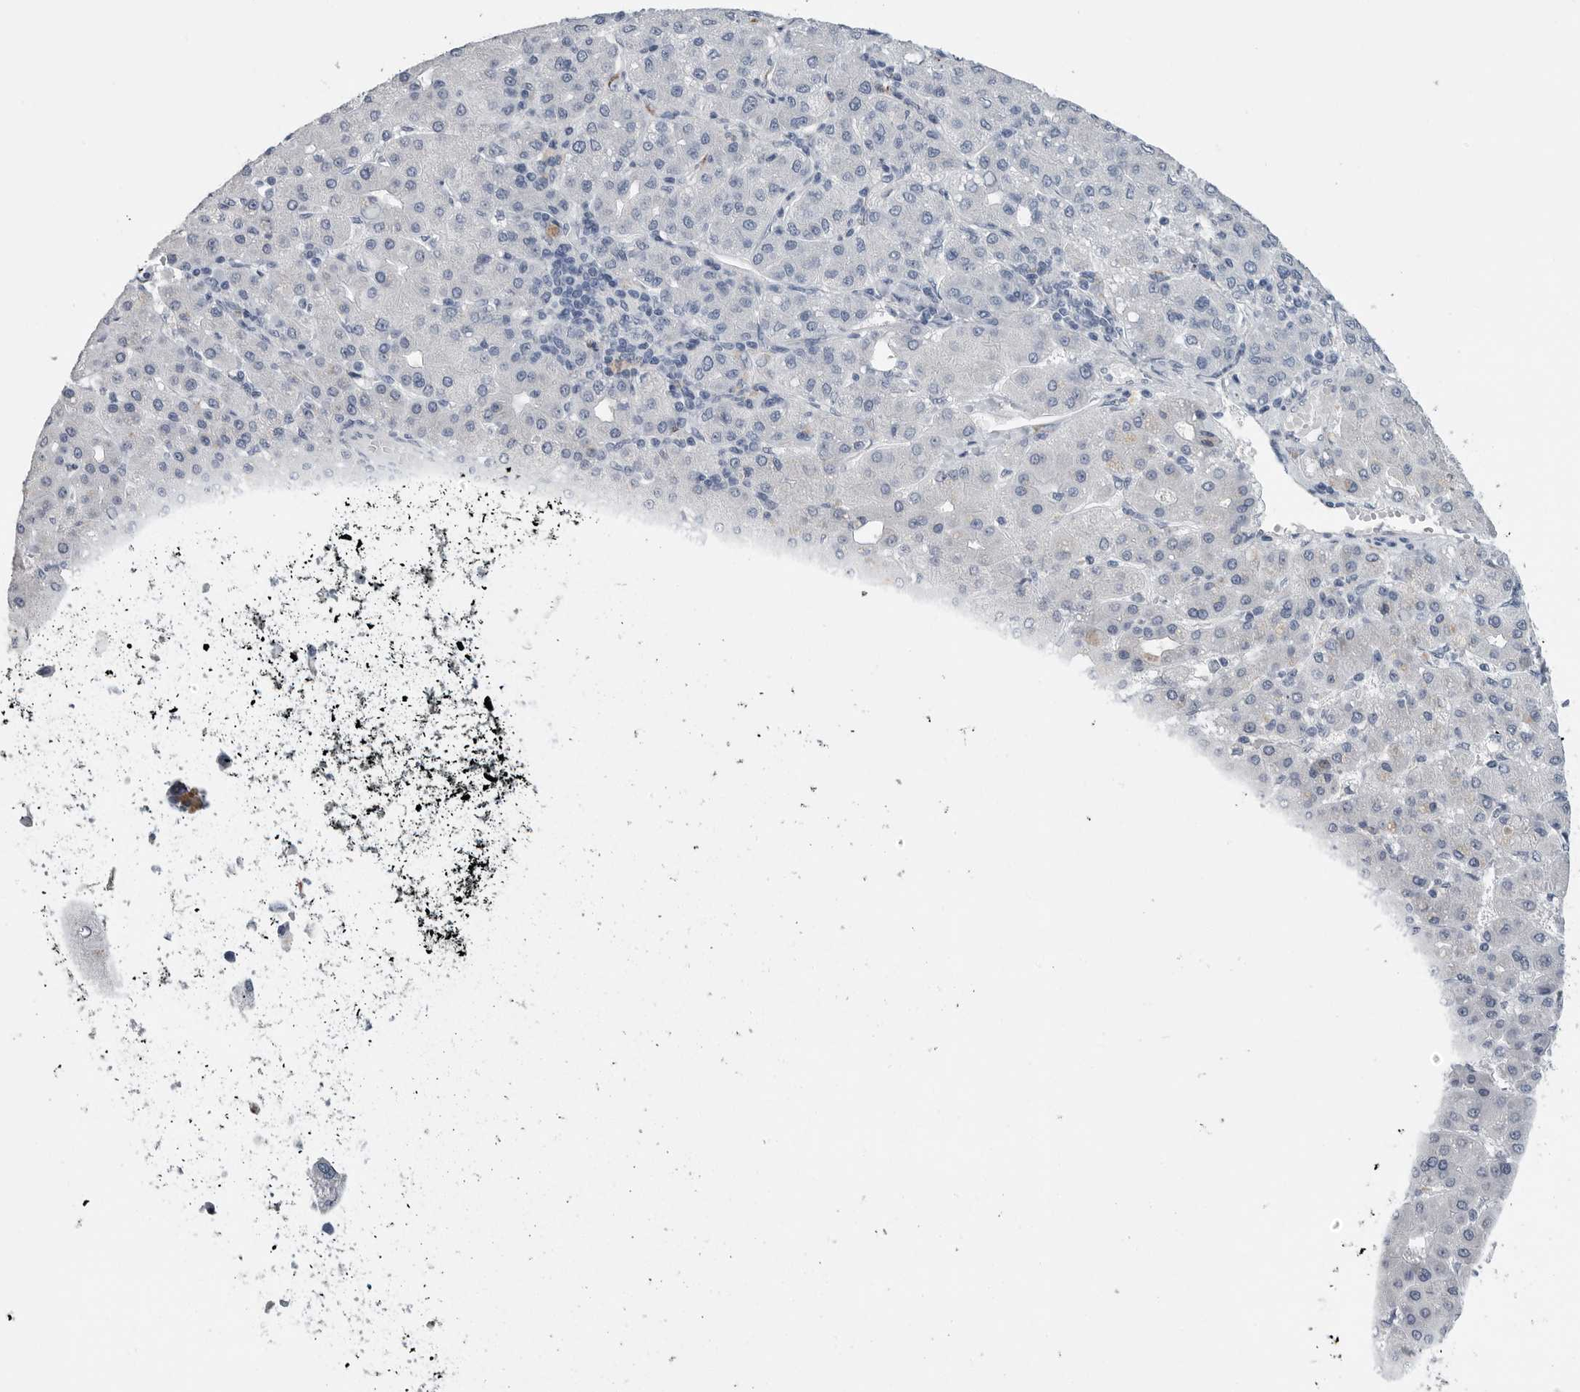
{"staining": {"intensity": "negative", "quantity": "none", "location": "none"}, "tissue": "liver cancer", "cell_type": "Tumor cells", "image_type": "cancer", "snomed": [{"axis": "morphology", "description": "Carcinoma, Hepatocellular, NOS"}, {"axis": "topography", "description": "Liver"}], "caption": "This is a photomicrograph of immunohistochemistry (IHC) staining of liver hepatocellular carcinoma, which shows no positivity in tumor cells.", "gene": "TIMP1", "patient": {"sex": "male", "age": 65}}